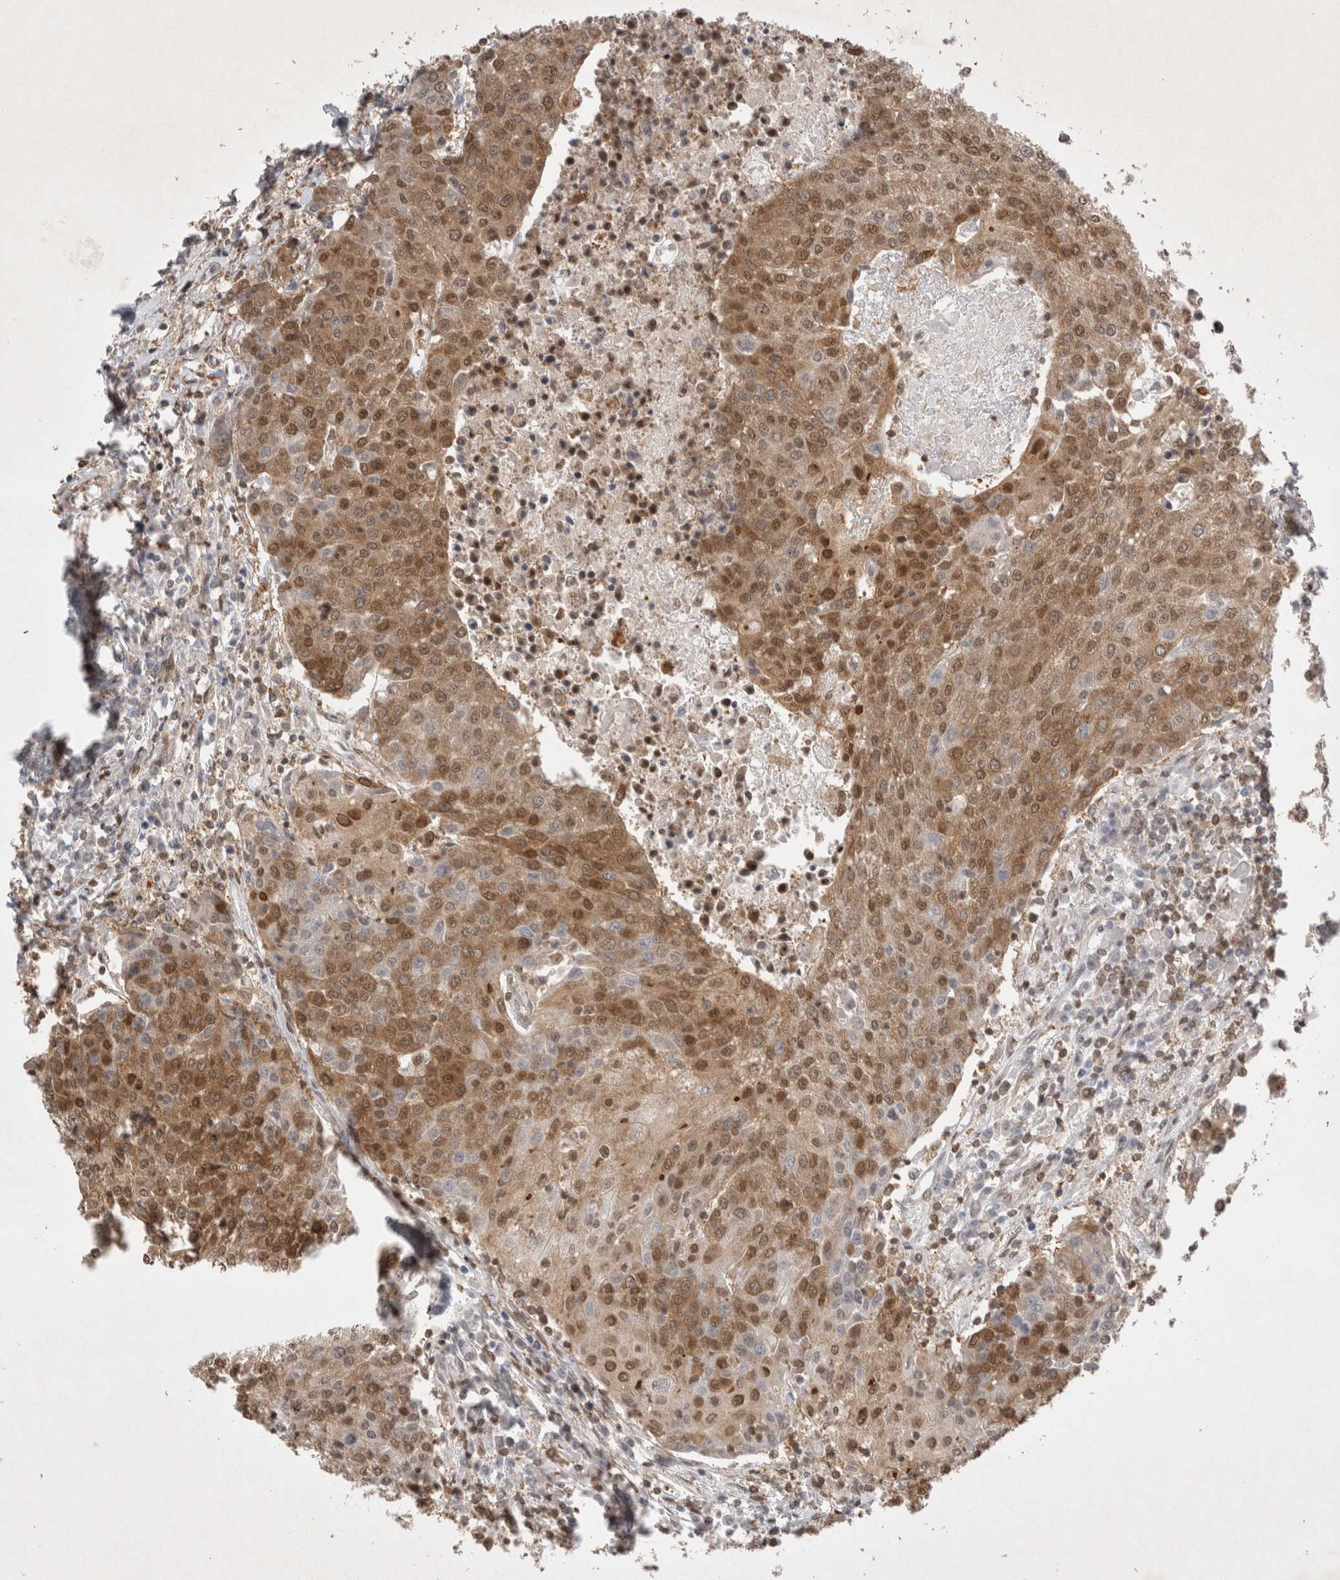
{"staining": {"intensity": "moderate", "quantity": ">75%", "location": "cytoplasmic/membranous,nuclear"}, "tissue": "urothelial cancer", "cell_type": "Tumor cells", "image_type": "cancer", "snomed": [{"axis": "morphology", "description": "Urothelial carcinoma, High grade"}, {"axis": "topography", "description": "Urinary bladder"}], "caption": "Immunohistochemical staining of human urothelial carcinoma (high-grade) reveals medium levels of moderate cytoplasmic/membranous and nuclear protein expression in approximately >75% of tumor cells.", "gene": "WIPF2", "patient": {"sex": "female", "age": 85}}